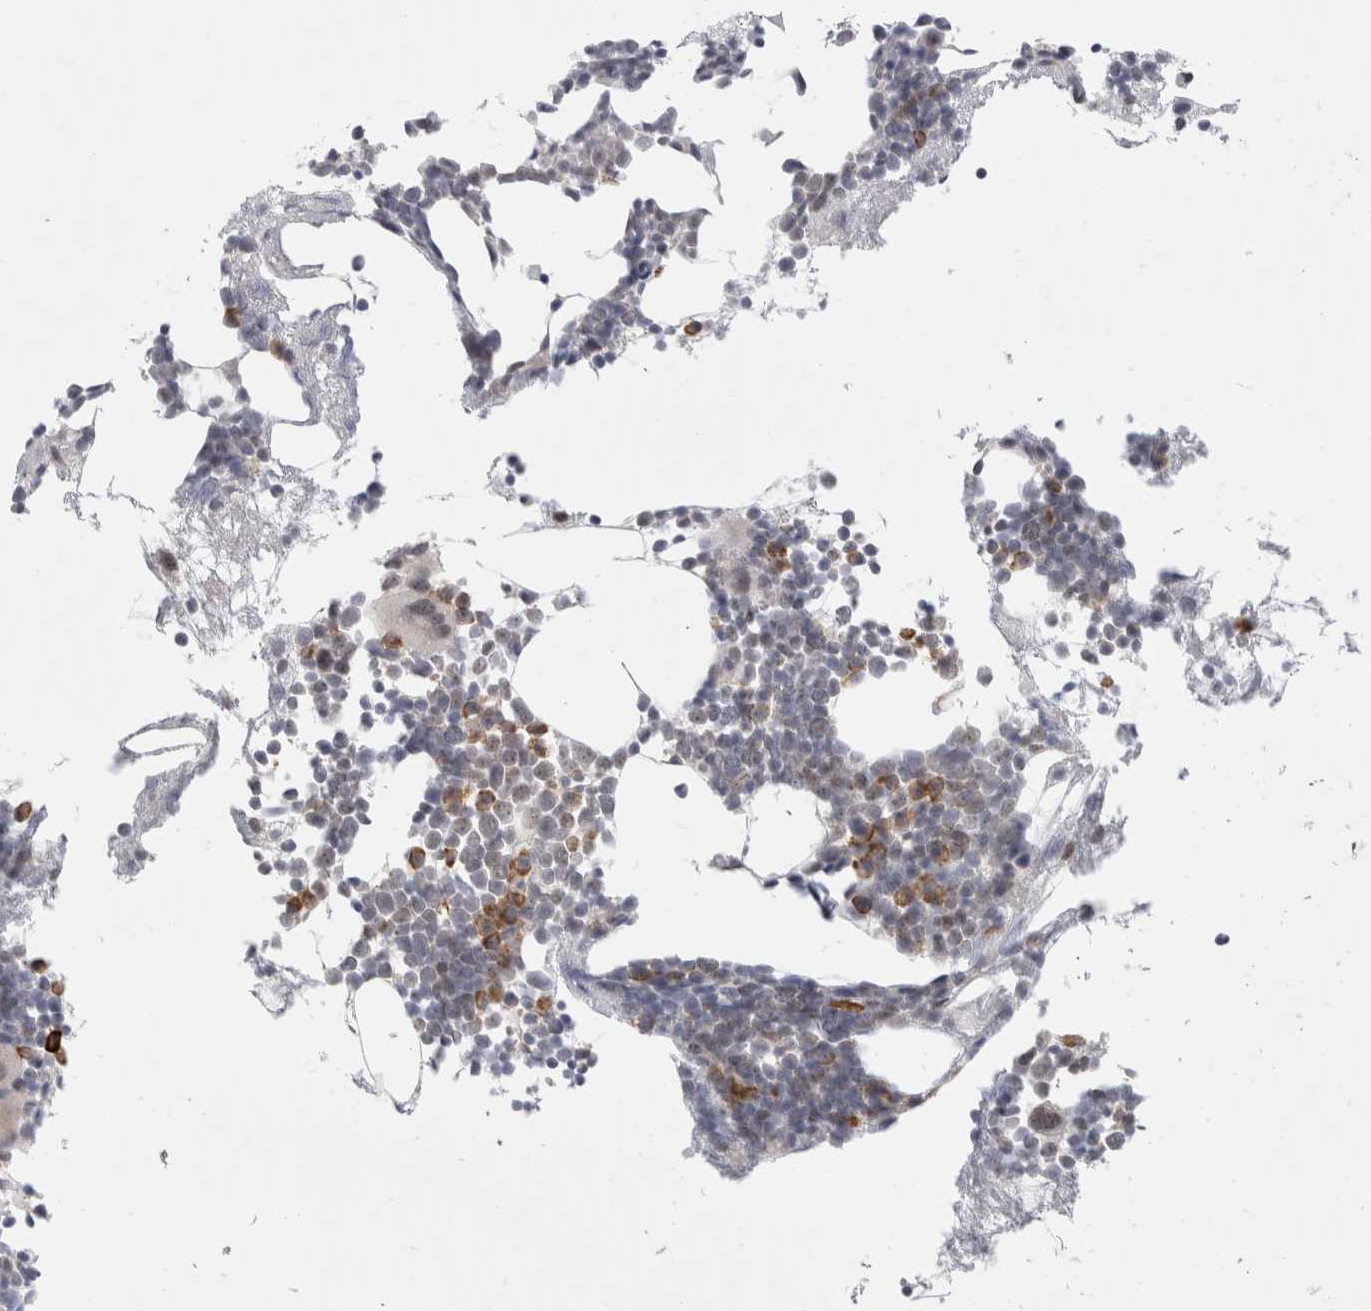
{"staining": {"intensity": "moderate", "quantity": "<25%", "location": "cytoplasmic/membranous"}, "tissue": "bone marrow", "cell_type": "Hematopoietic cells", "image_type": "normal", "snomed": [{"axis": "morphology", "description": "Normal tissue, NOS"}, {"axis": "morphology", "description": "Inflammation, NOS"}, {"axis": "topography", "description": "Bone marrow"}], "caption": "High-power microscopy captured an IHC histopathology image of normal bone marrow, revealing moderate cytoplasmic/membranous staining in about <25% of hematopoietic cells.", "gene": "TRMT1L", "patient": {"sex": "female", "age": 81}}